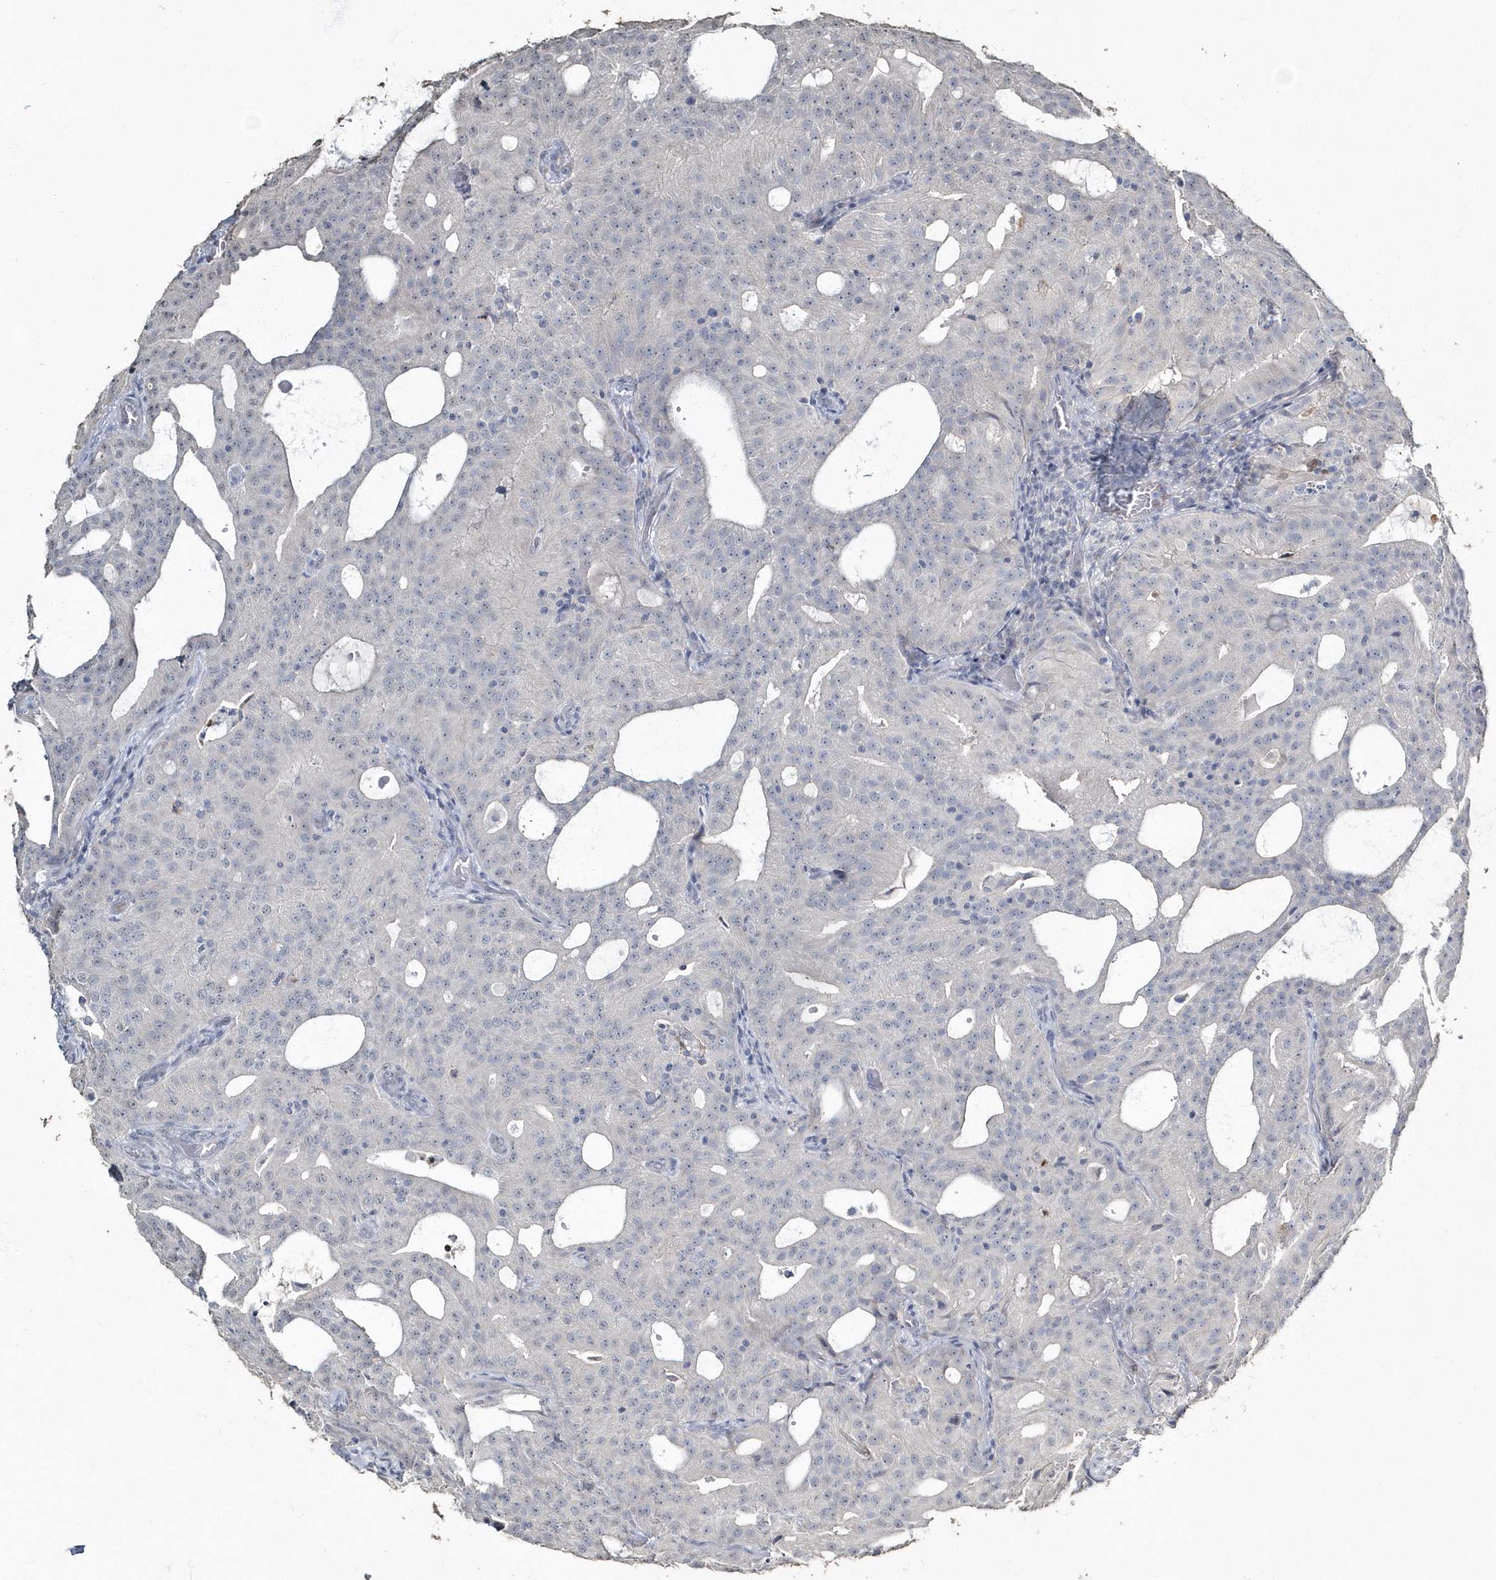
{"staining": {"intensity": "negative", "quantity": "none", "location": "none"}, "tissue": "prostate cancer", "cell_type": "Tumor cells", "image_type": "cancer", "snomed": [{"axis": "morphology", "description": "Adenocarcinoma, Medium grade"}, {"axis": "topography", "description": "Prostate"}], "caption": "The histopathology image shows no significant expression in tumor cells of prostate cancer. (Stains: DAB (3,3'-diaminobenzidine) immunohistochemistry with hematoxylin counter stain, Microscopy: brightfield microscopy at high magnification).", "gene": "MYOT", "patient": {"sex": "male", "age": 88}}